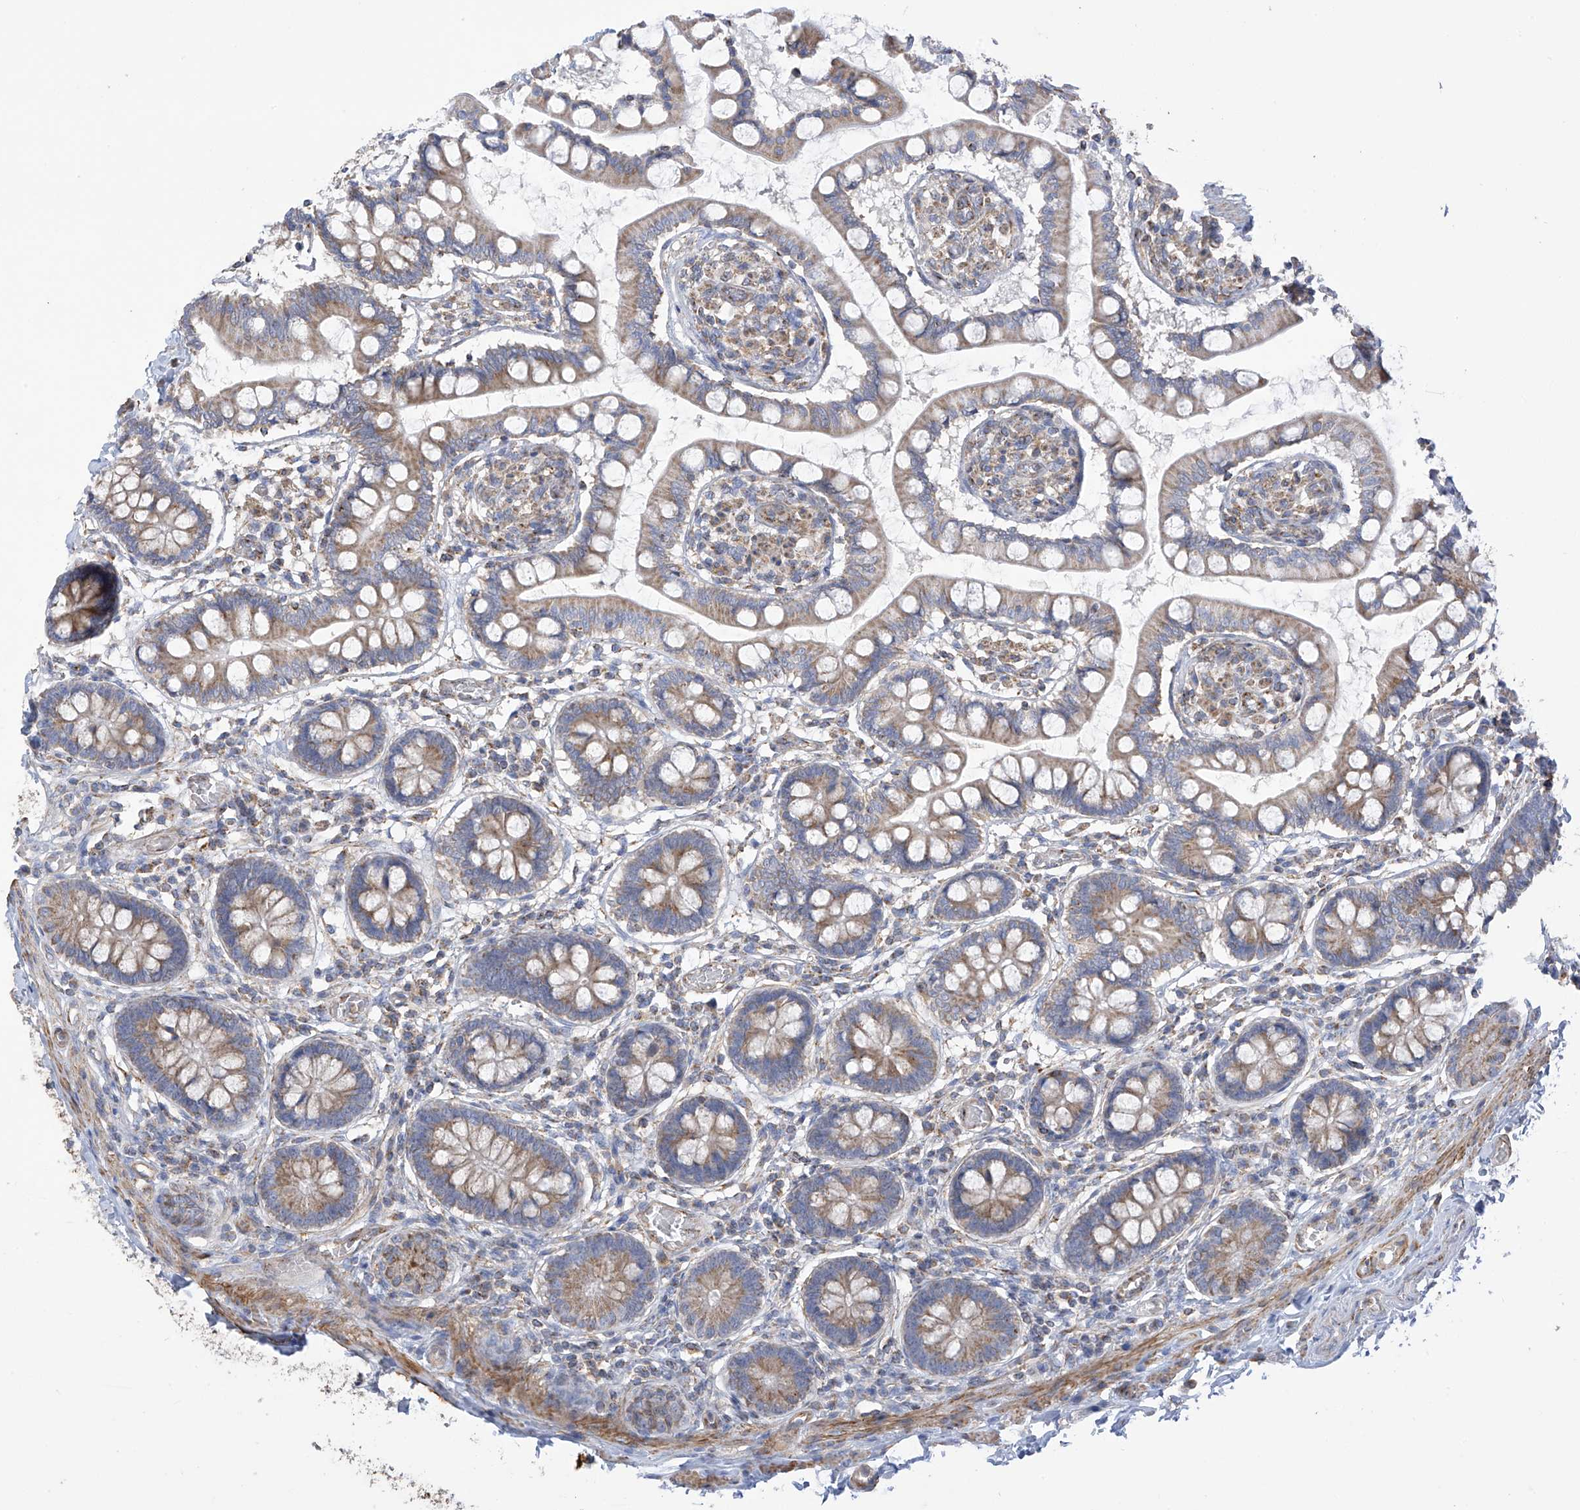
{"staining": {"intensity": "moderate", "quantity": "25%-75%", "location": "cytoplasmic/membranous"}, "tissue": "small intestine", "cell_type": "Glandular cells", "image_type": "normal", "snomed": [{"axis": "morphology", "description": "Normal tissue, NOS"}, {"axis": "topography", "description": "Small intestine"}], "caption": "Normal small intestine demonstrates moderate cytoplasmic/membranous expression in about 25%-75% of glandular cells.", "gene": "ITM2B", "patient": {"sex": "male", "age": 52}}